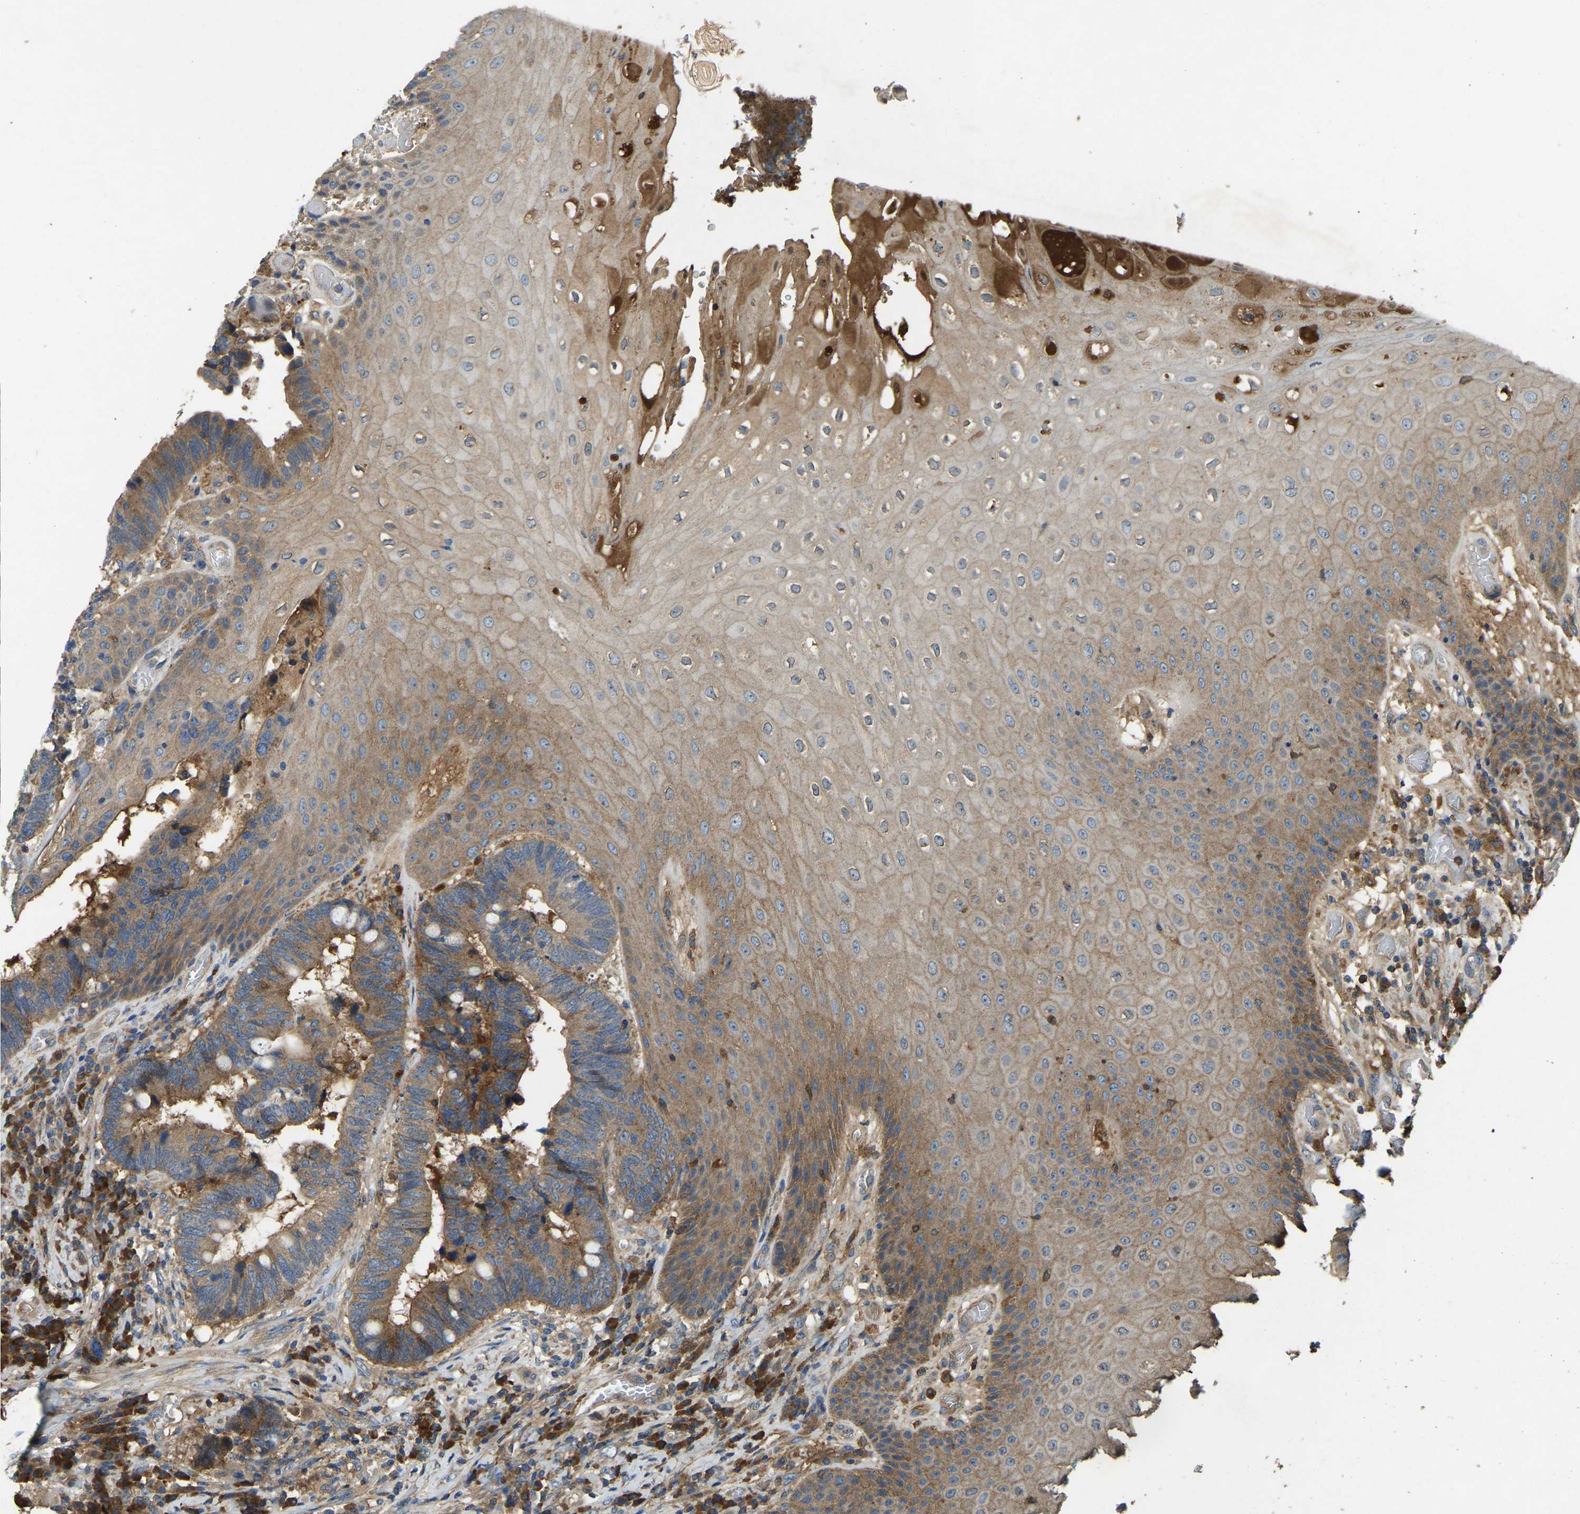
{"staining": {"intensity": "moderate", "quantity": ">75%", "location": "cytoplasmic/membranous"}, "tissue": "colorectal cancer", "cell_type": "Tumor cells", "image_type": "cancer", "snomed": [{"axis": "morphology", "description": "Adenocarcinoma, NOS"}, {"axis": "topography", "description": "Rectum"}, {"axis": "topography", "description": "Anal"}], "caption": "Tumor cells exhibit medium levels of moderate cytoplasmic/membranous positivity in about >75% of cells in human colorectal adenocarcinoma. (DAB (3,3'-diaminobenzidine) = brown stain, brightfield microscopy at high magnification).", "gene": "ATP8B1", "patient": {"sex": "female", "age": 89}}